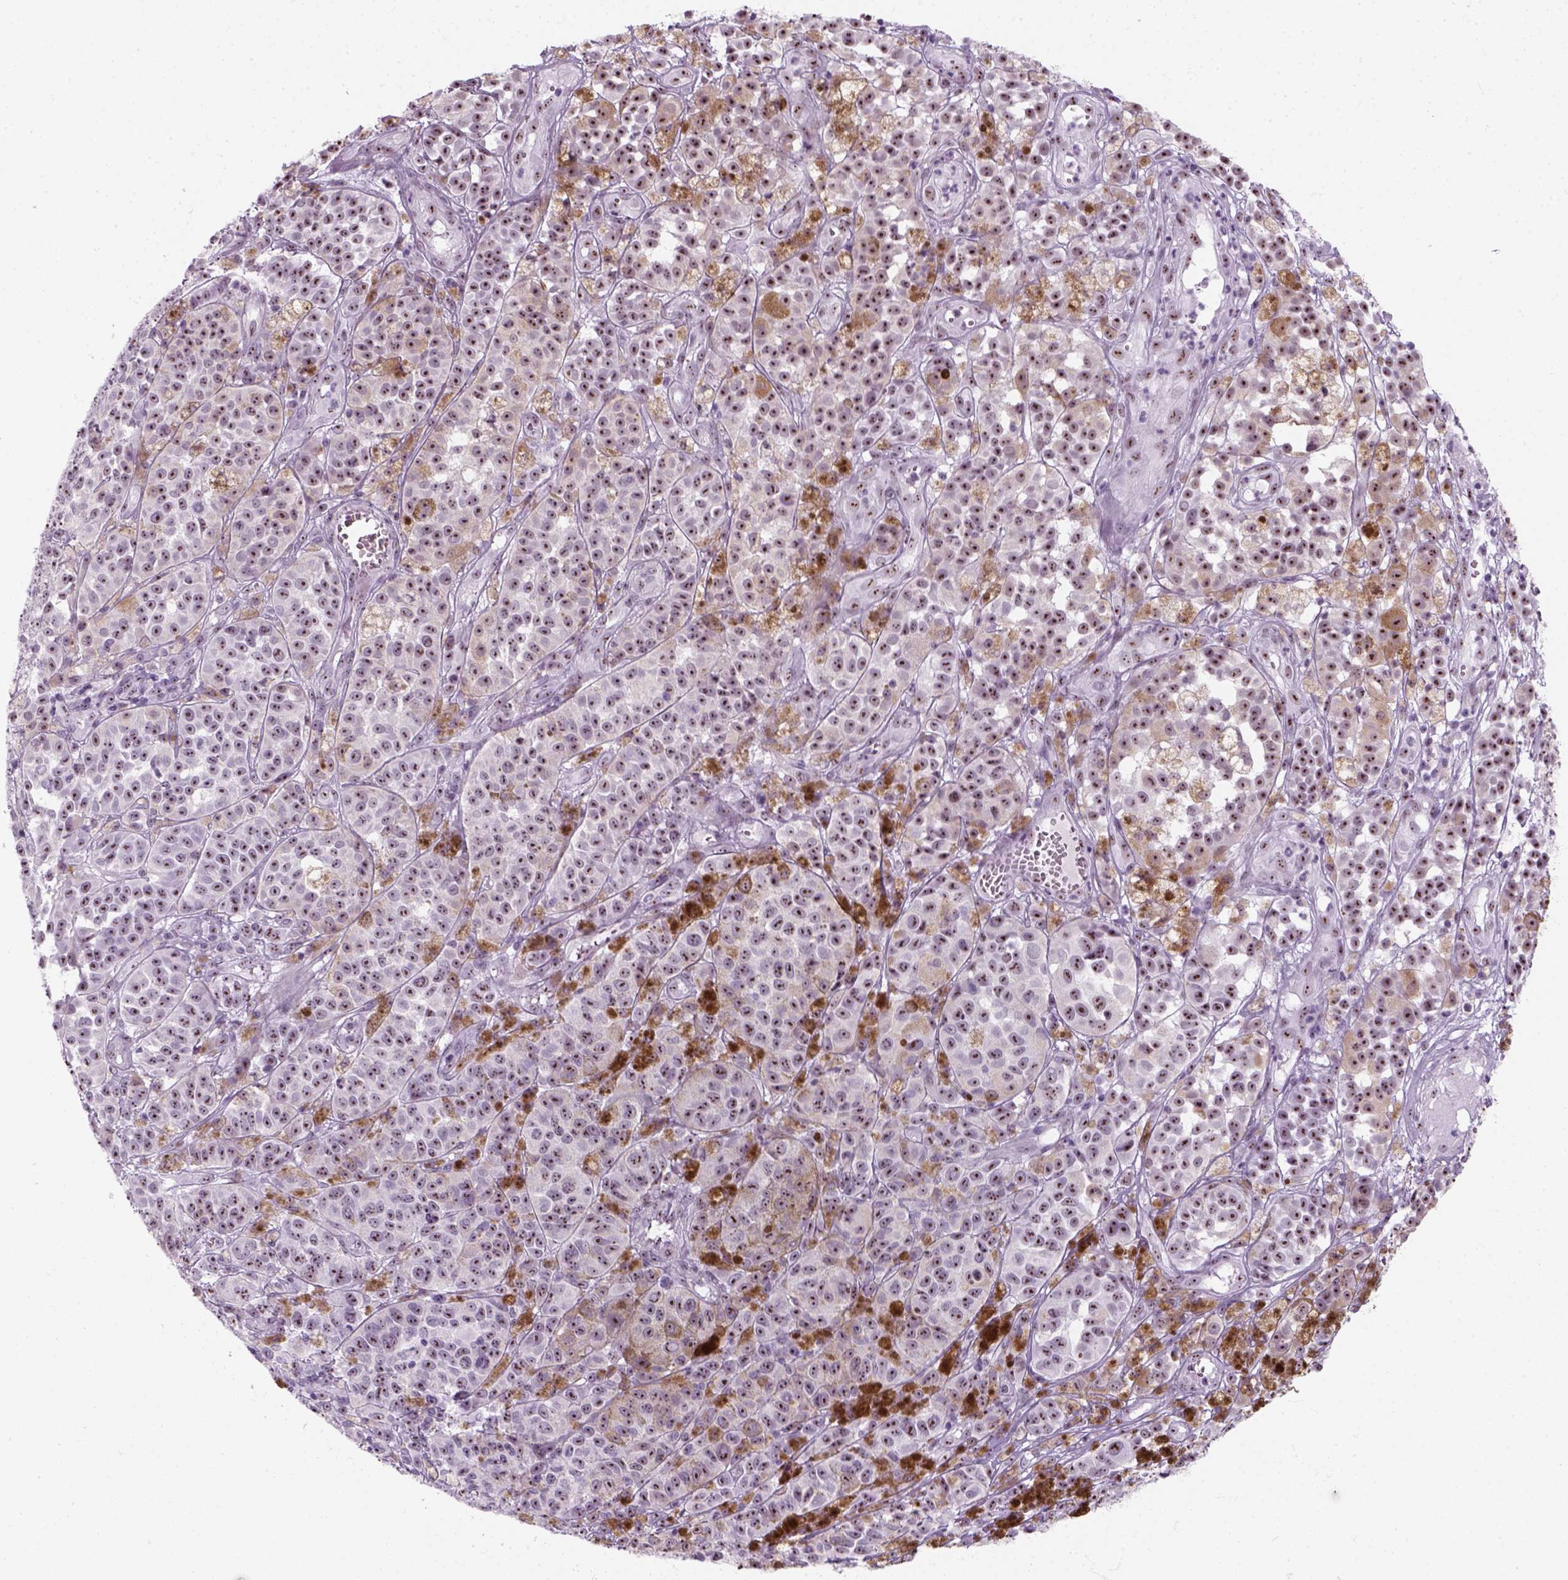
{"staining": {"intensity": "moderate", "quantity": ">75%", "location": "nuclear"}, "tissue": "melanoma", "cell_type": "Tumor cells", "image_type": "cancer", "snomed": [{"axis": "morphology", "description": "Malignant melanoma, NOS"}, {"axis": "topography", "description": "Skin"}], "caption": "DAB immunohistochemical staining of malignant melanoma demonstrates moderate nuclear protein staining in about >75% of tumor cells. The protein is shown in brown color, while the nuclei are stained blue.", "gene": "ZNF865", "patient": {"sex": "female", "age": 58}}